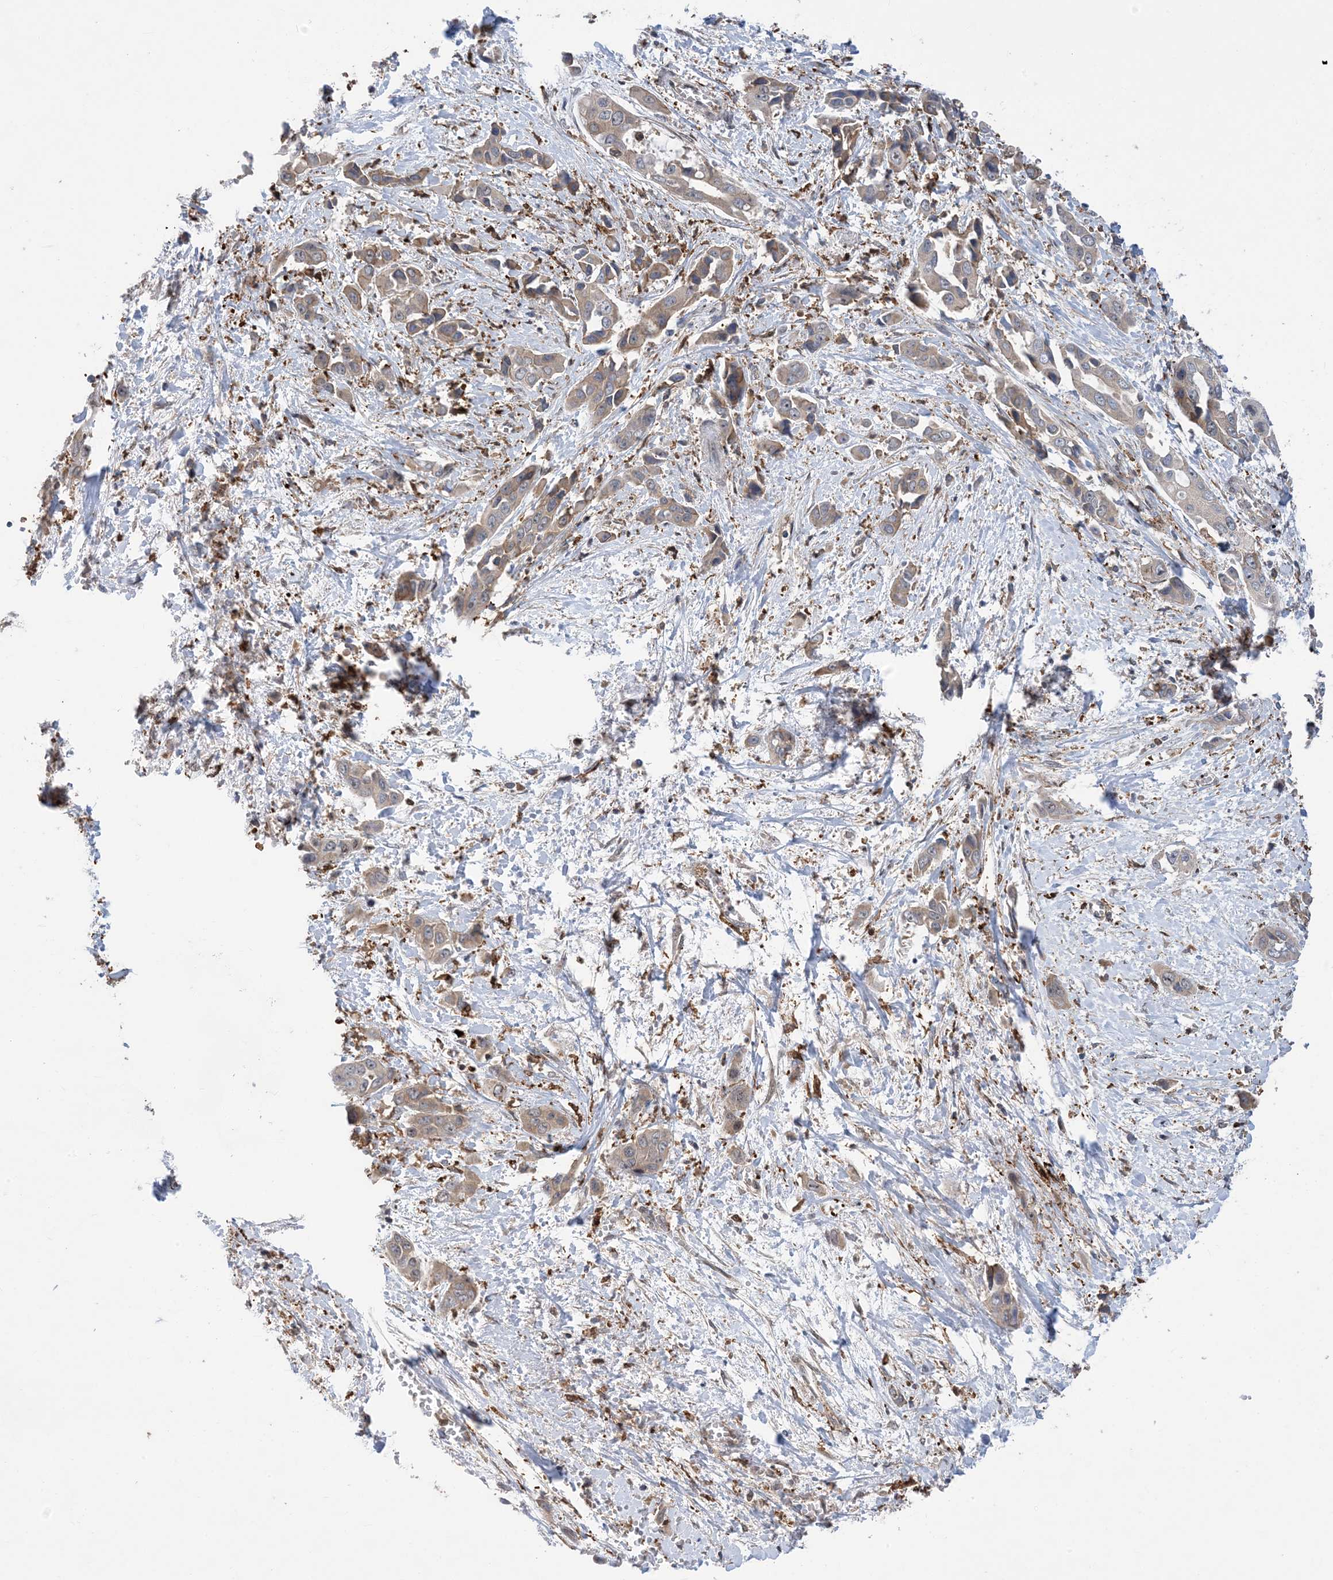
{"staining": {"intensity": "weak", "quantity": ">75%", "location": "cytoplasmic/membranous"}, "tissue": "liver cancer", "cell_type": "Tumor cells", "image_type": "cancer", "snomed": [{"axis": "morphology", "description": "Cholangiocarcinoma"}, {"axis": "topography", "description": "Liver"}], "caption": "Brown immunohistochemical staining in liver cholangiocarcinoma displays weak cytoplasmic/membranous staining in about >75% of tumor cells.", "gene": "HS1BP3", "patient": {"sex": "female", "age": 52}}